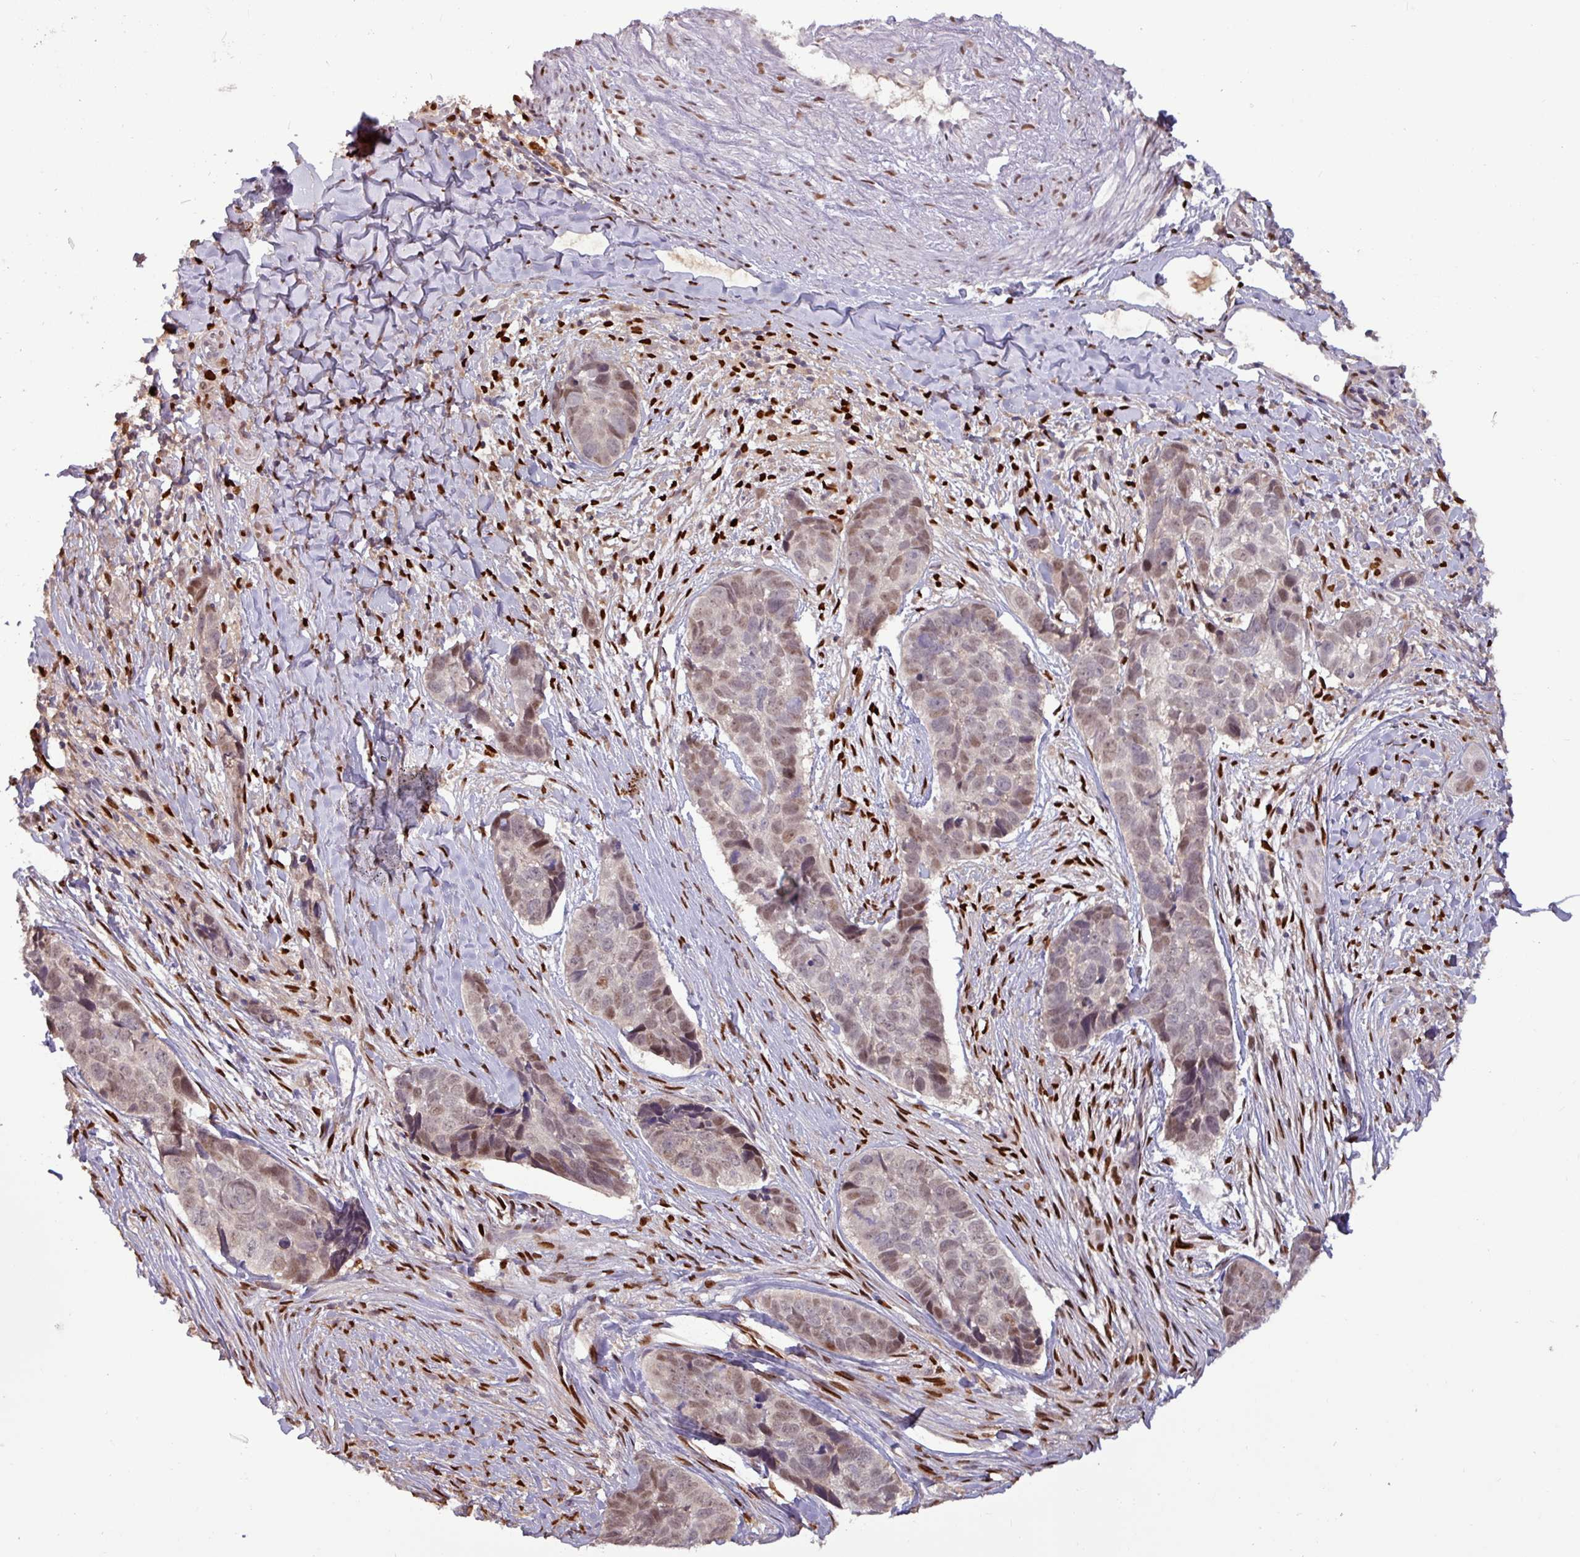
{"staining": {"intensity": "moderate", "quantity": "25%-75%", "location": "nuclear"}, "tissue": "skin cancer", "cell_type": "Tumor cells", "image_type": "cancer", "snomed": [{"axis": "morphology", "description": "Basal cell carcinoma"}, {"axis": "topography", "description": "Skin"}], "caption": "High-power microscopy captured an immunohistochemistry (IHC) image of skin basal cell carcinoma, revealing moderate nuclear positivity in approximately 25%-75% of tumor cells.", "gene": "PRRX1", "patient": {"sex": "female", "age": 82}}